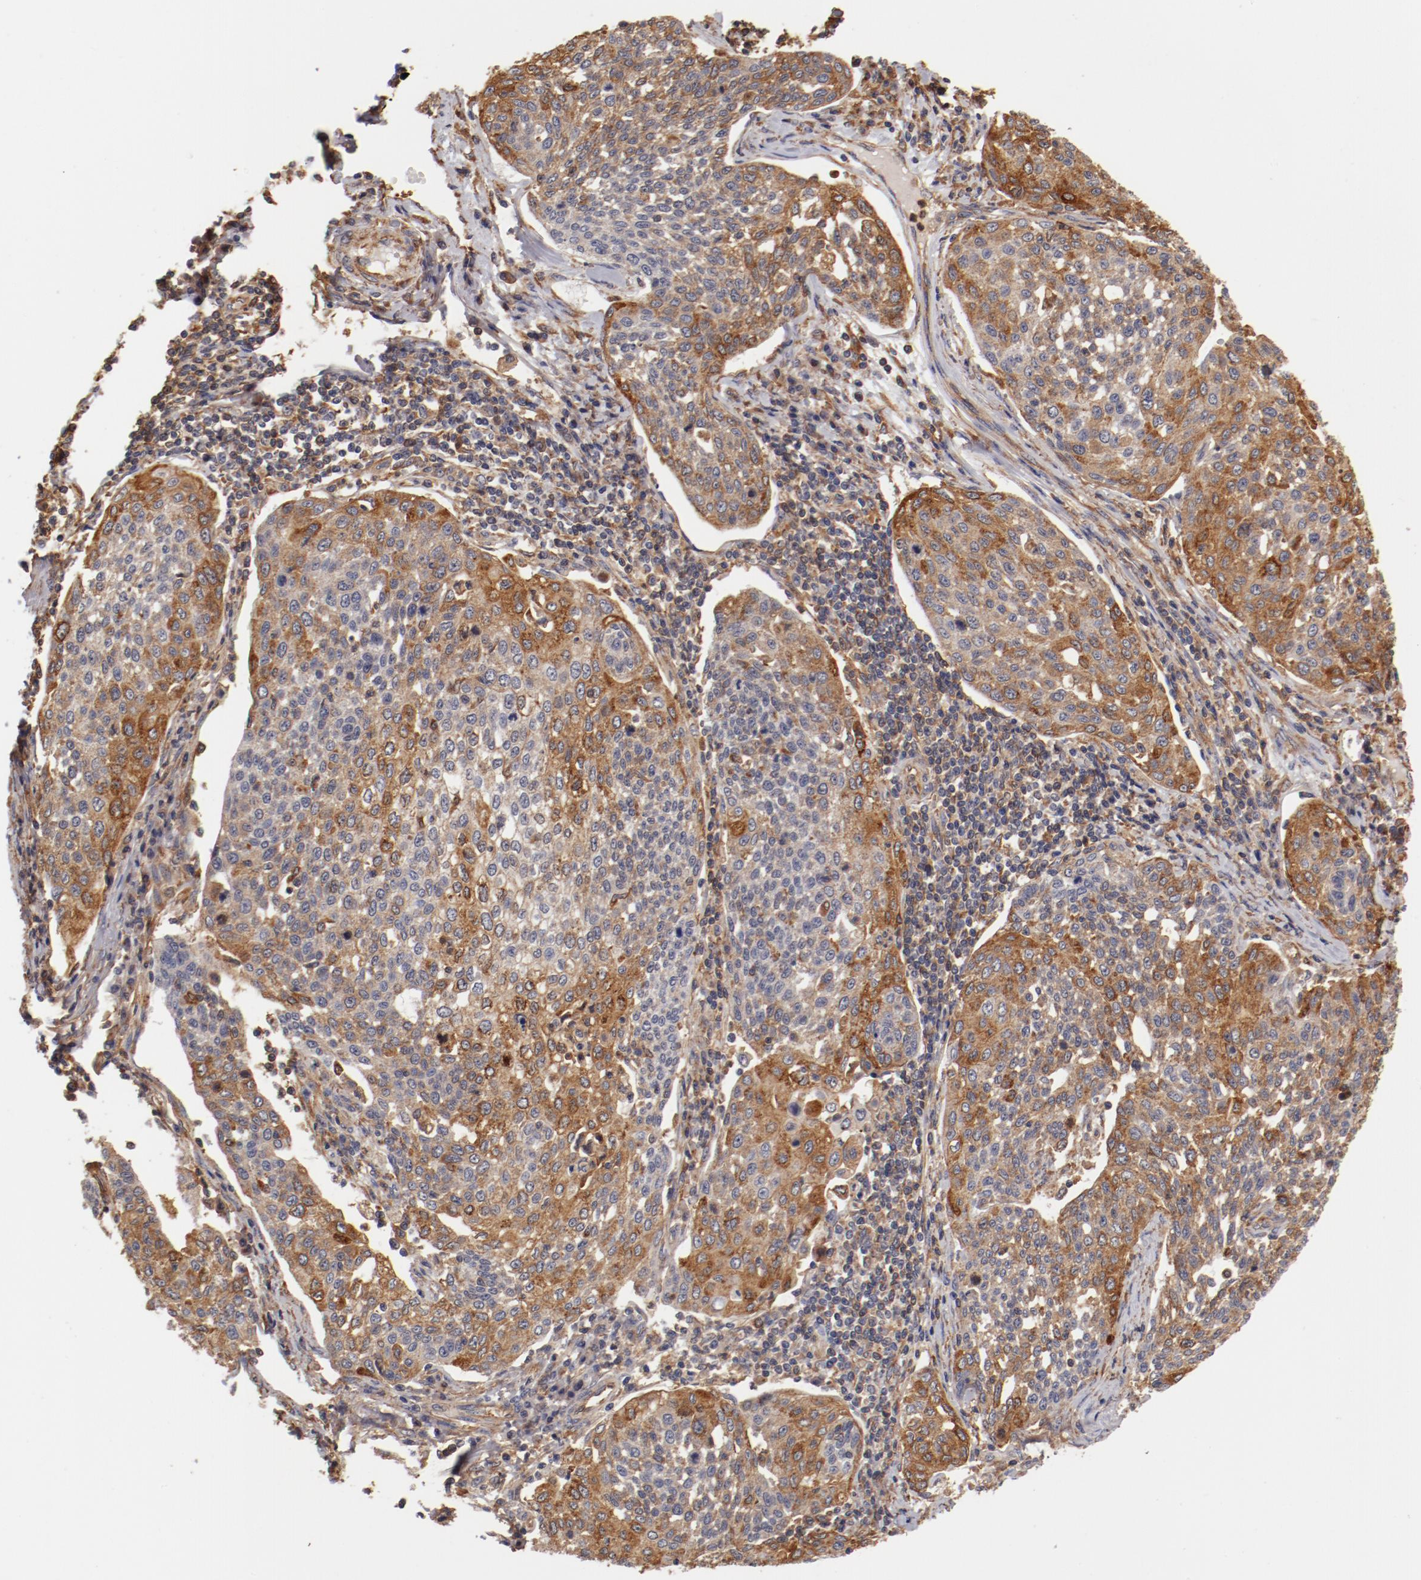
{"staining": {"intensity": "strong", "quantity": "25%-75%", "location": "cytoplasmic/membranous"}, "tissue": "cervical cancer", "cell_type": "Tumor cells", "image_type": "cancer", "snomed": [{"axis": "morphology", "description": "Squamous cell carcinoma, NOS"}, {"axis": "topography", "description": "Cervix"}], "caption": "About 25%-75% of tumor cells in human squamous cell carcinoma (cervical) show strong cytoplasmic/membranous protein staining as visualized by brown immunohistochemical staining.", "gene": "FCMR", "patient": {"sex": "female", "age": 34}}